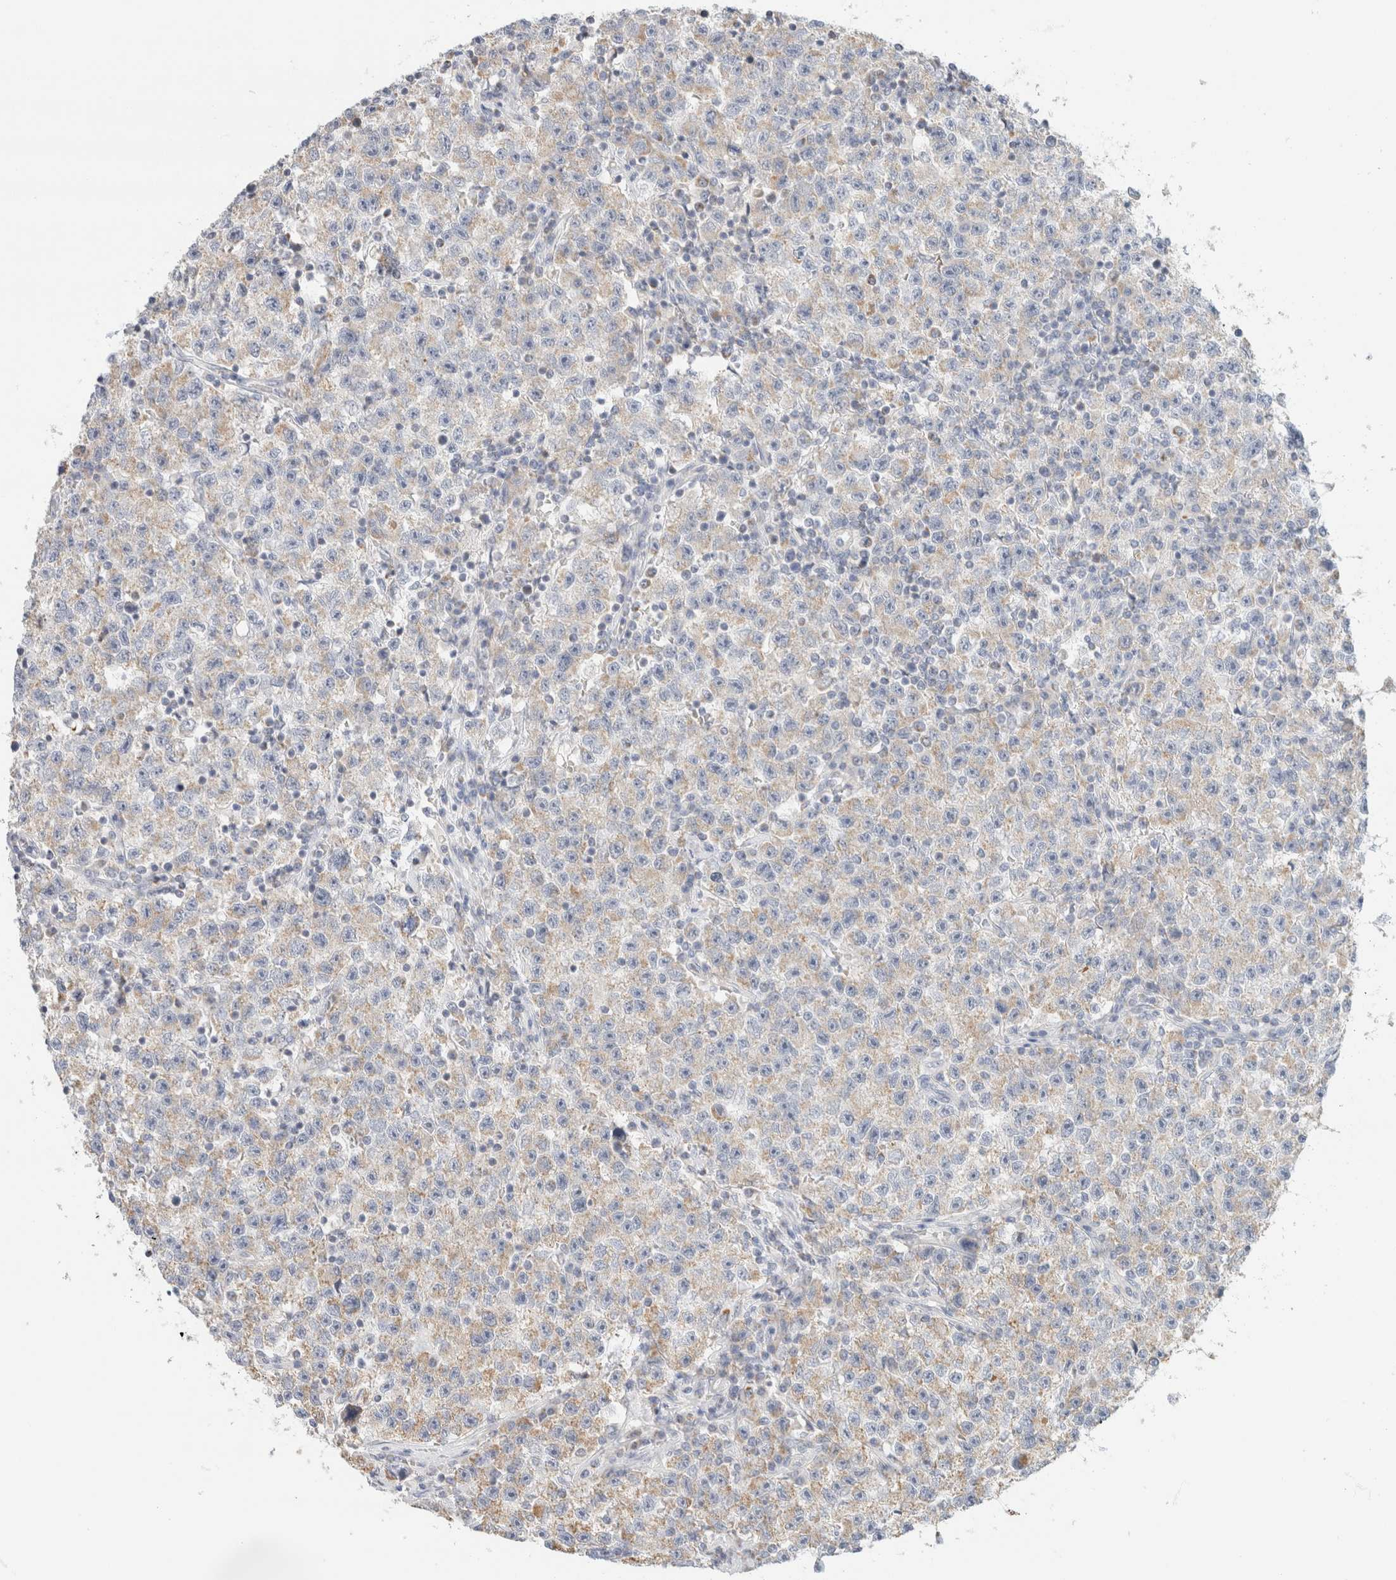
{"staining": {"intensity": "weak", "quantity": "25%-75%", "location": "cytoplasmic/membranous"}, "tissue": "testis cancer", "cell_type": "Tumor cells", "image_type": "cancer", "snomed": [{"axis": "morphology", "description": "Seminoma, NOS"}, {"axis": "topography", "description": "Testis"}], "caption": "Testis cancer (seminoma) stained for a protein reveals weak cytoplasmic/membranous positivity in tumor cells.", "gene": "HDHD3", "patient": {"sex": "male", "age": 22}}